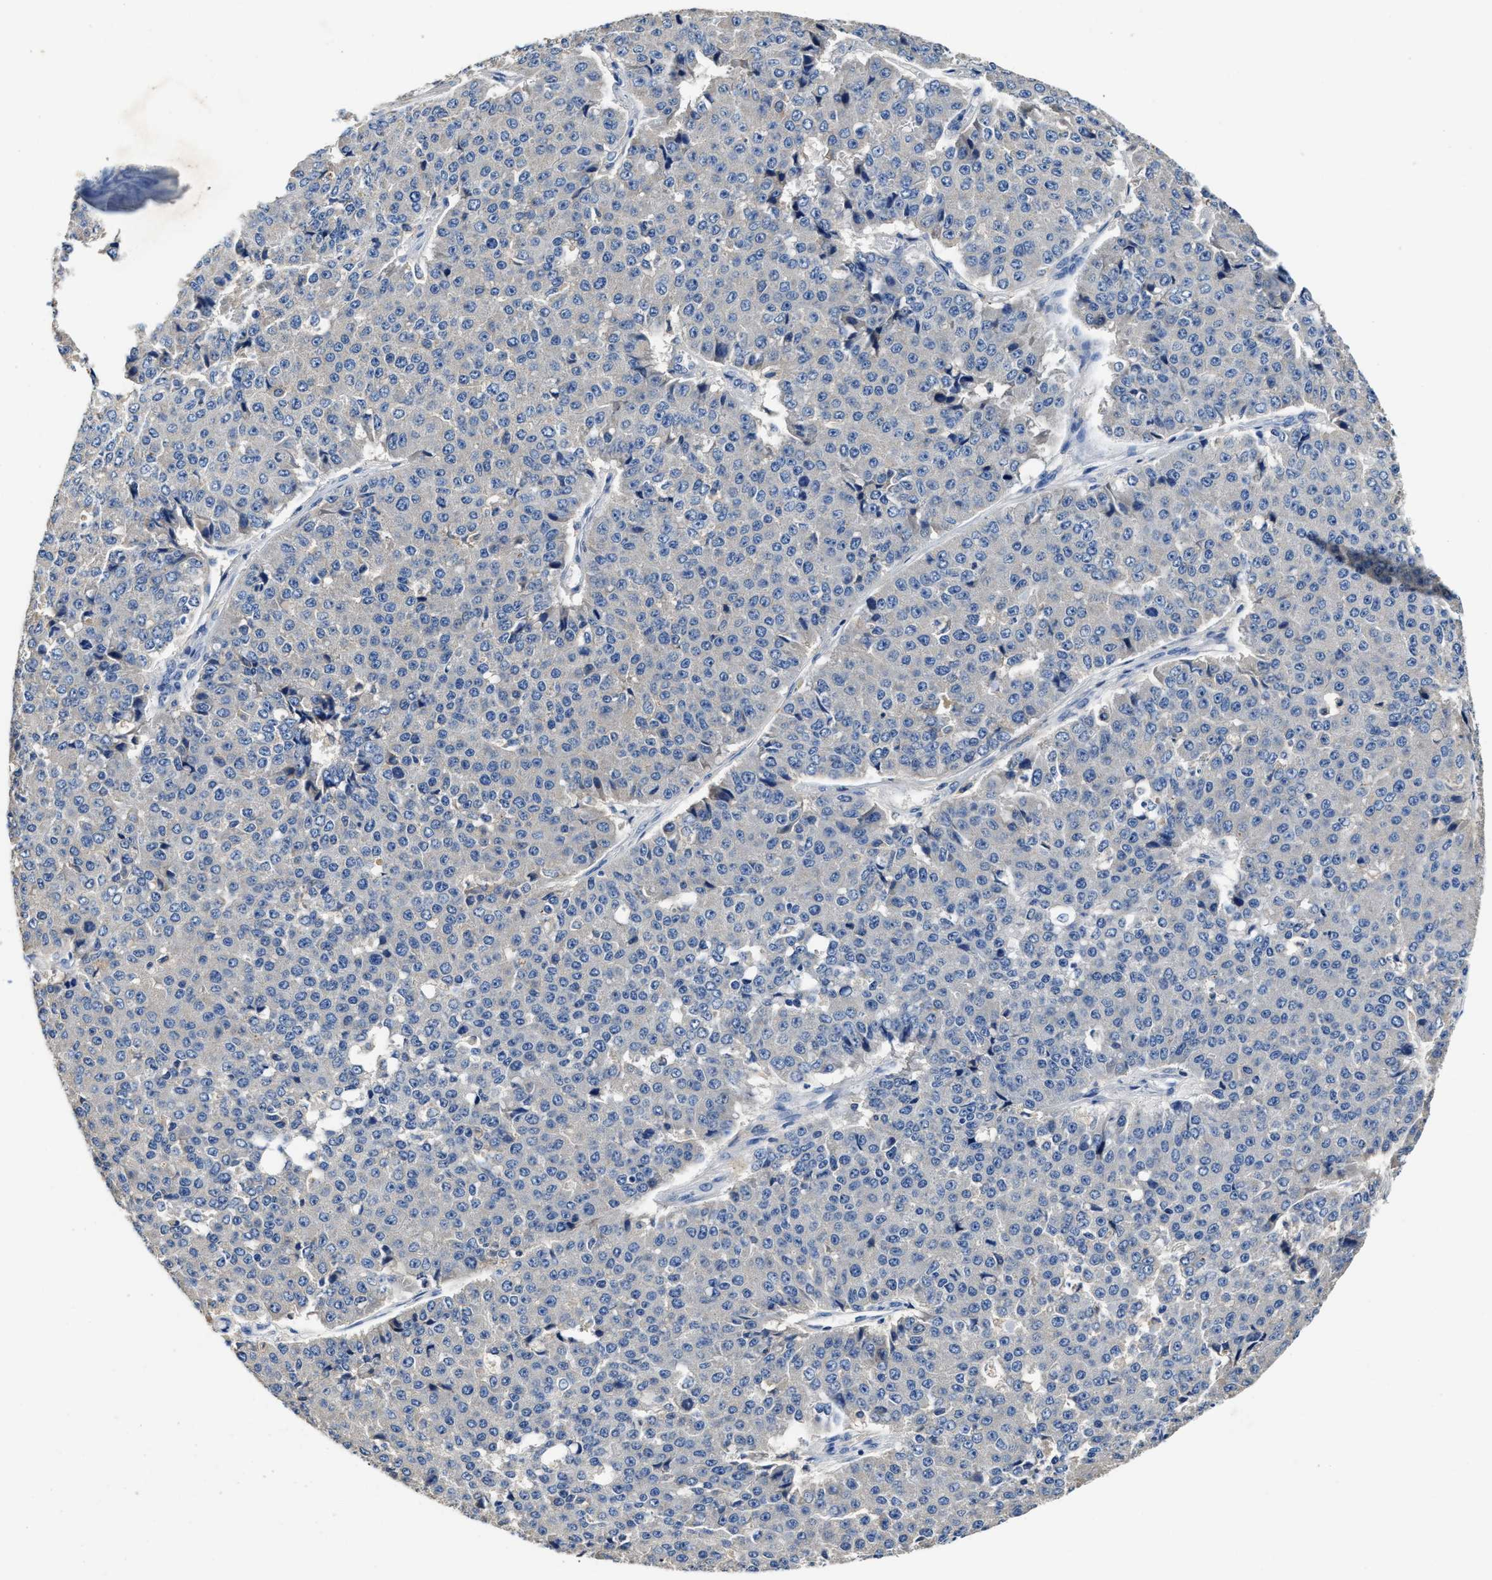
{"staining": {"intensity": "negative", "quantity": "none", "location": "none"}, "tissue": "pancreatic cancer", "cell_type": "Tumor cells", "image_type": "cancer", "snomed": [{"axis": "morphology", "description": "Adenocarcinoma, NOS"}, {"axis": "topography", "description": "Pancreas"}], "caption": "This micrograph is of adenocarcinoma (pancreatic) stained with IHC to label a protein in brown with the nuclei are counter-stained blue. There is no staining in tumor cells.", "gene": "SLCO2B1", "patient": {"sex": "male", "age": 50}}